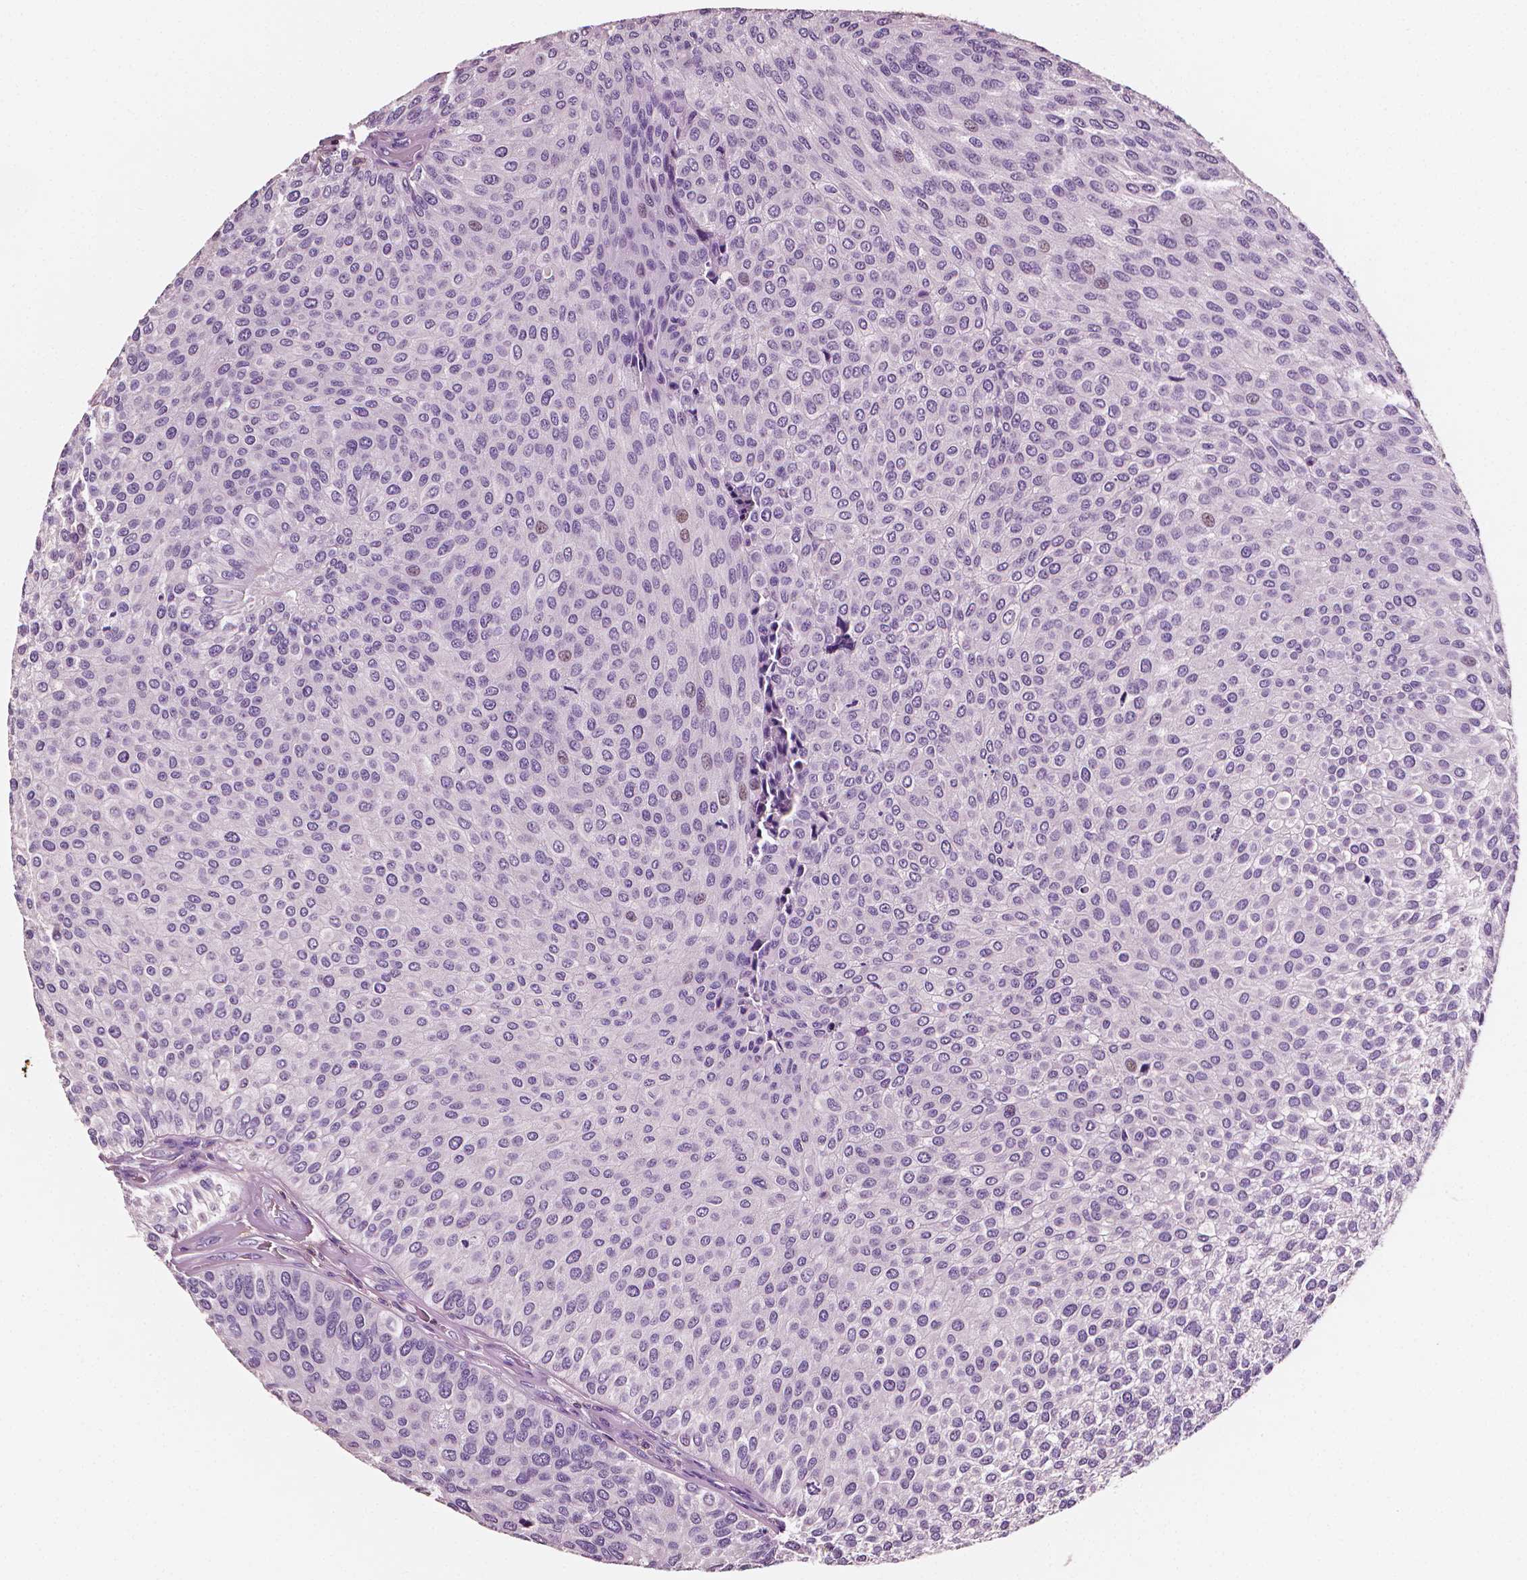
{"staining": {"intensity": "negative", "quantity": "none", "location": "none"}, "tissue": "urothelial cancer", "cell_type": "Tumor cells", "image_type": "cancer", "snomed": [{"axis": "morphology", "description": "Urothelial carcinoma, Low grade"}, {"axis": "topography", "description": "Urinary bladder"}], "caption": "Tumor cells show no significant expression in urothelial carcinoma (low-grade).", "gene": "PTPRC", "patient": {"sex": "female", "age": 87}}